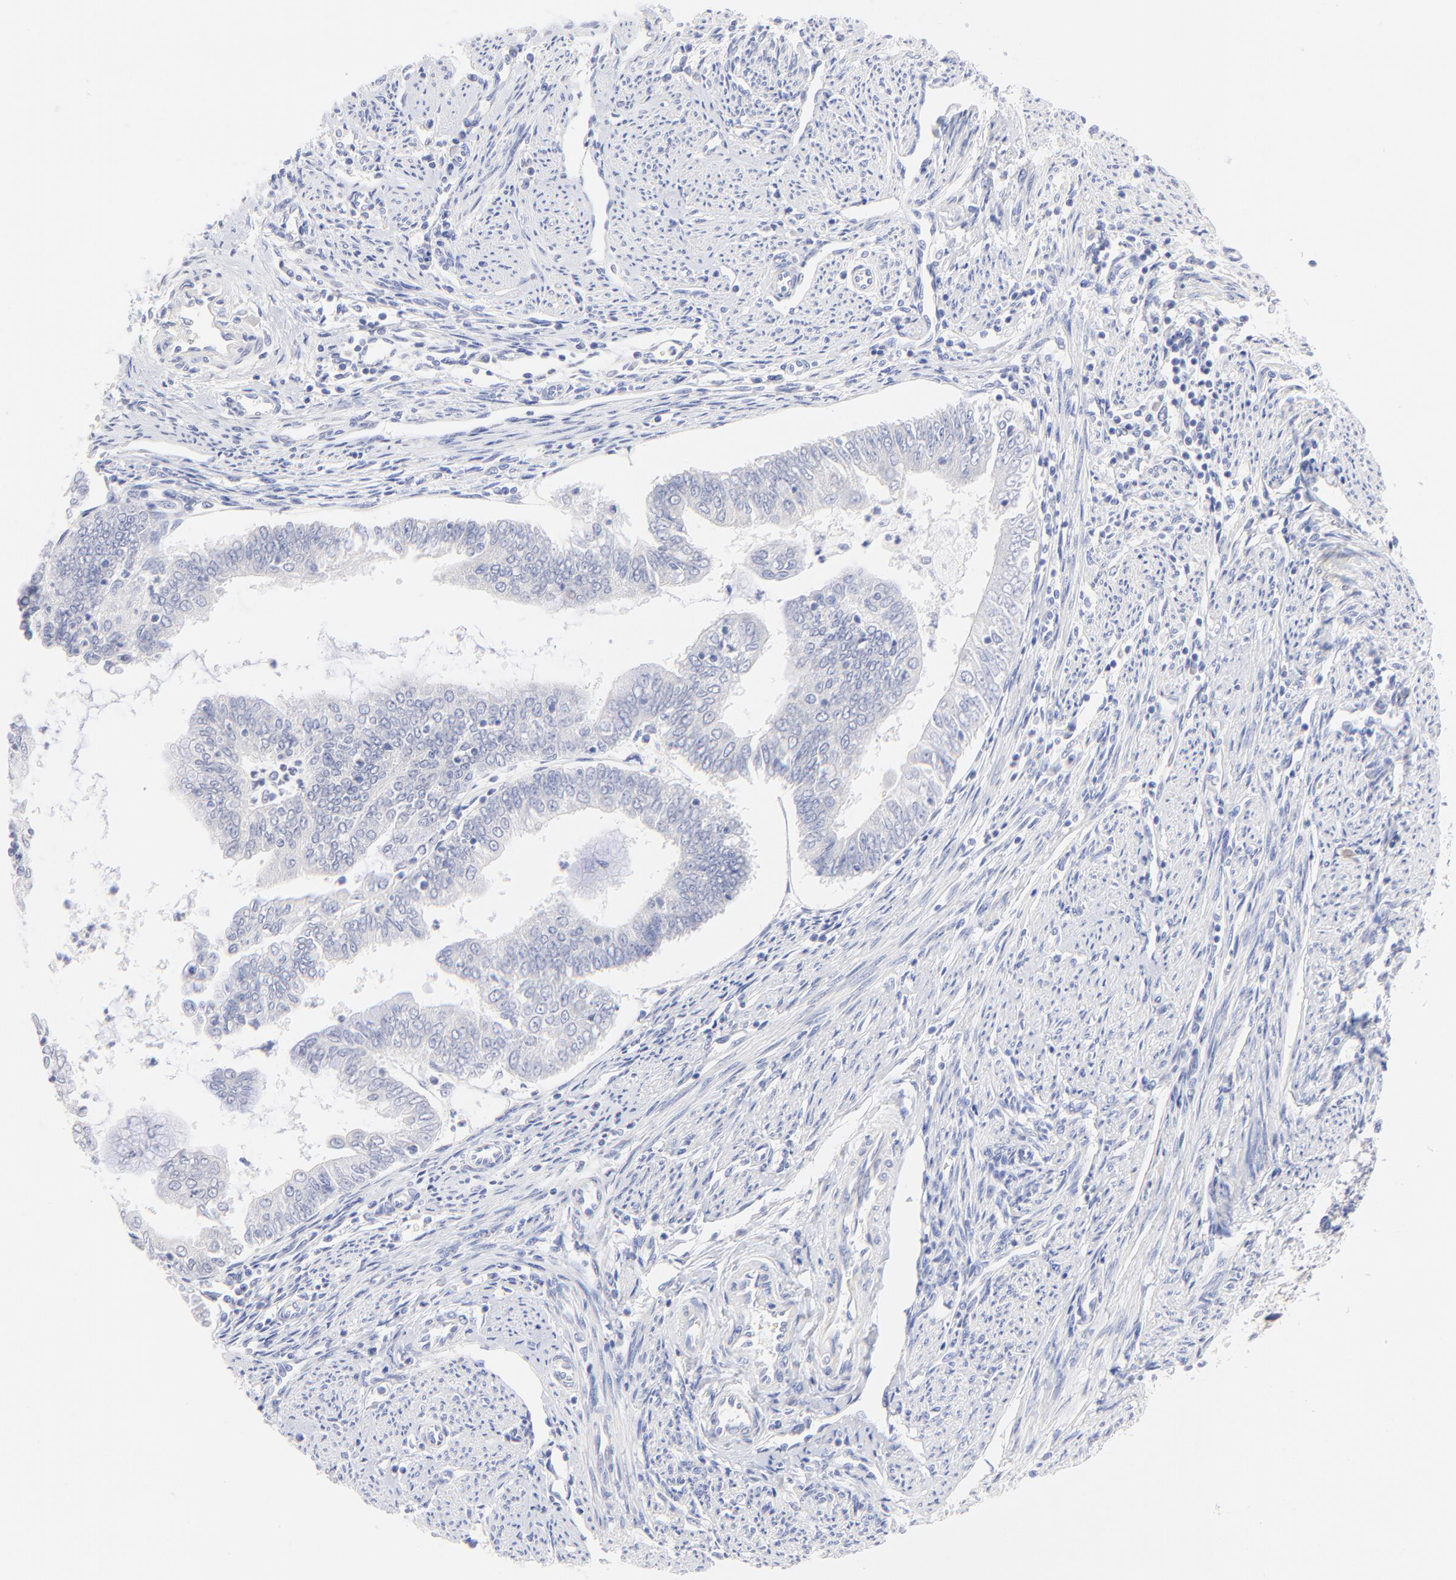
{"staining": {"intensity": "negative", "quantity": "none", "location": "none"}, "tissue": "endometrial cancer", "cell_type": "Tumor cells", "image_type": "cancer", "snomed": [{"axis": "morphology", "description": "Adenocarcinoma, NOS"}, {"axis": "topography", "description": "Endometrium"}], "caption": "Immunohistochemistry (IHC) micrograph of adenocarcinoma (endometrial) stained for a protein (brown), which displays no positivity in tumor cells.", "gene": "EBP", "patient": {"sex": "female", "age": 75}}